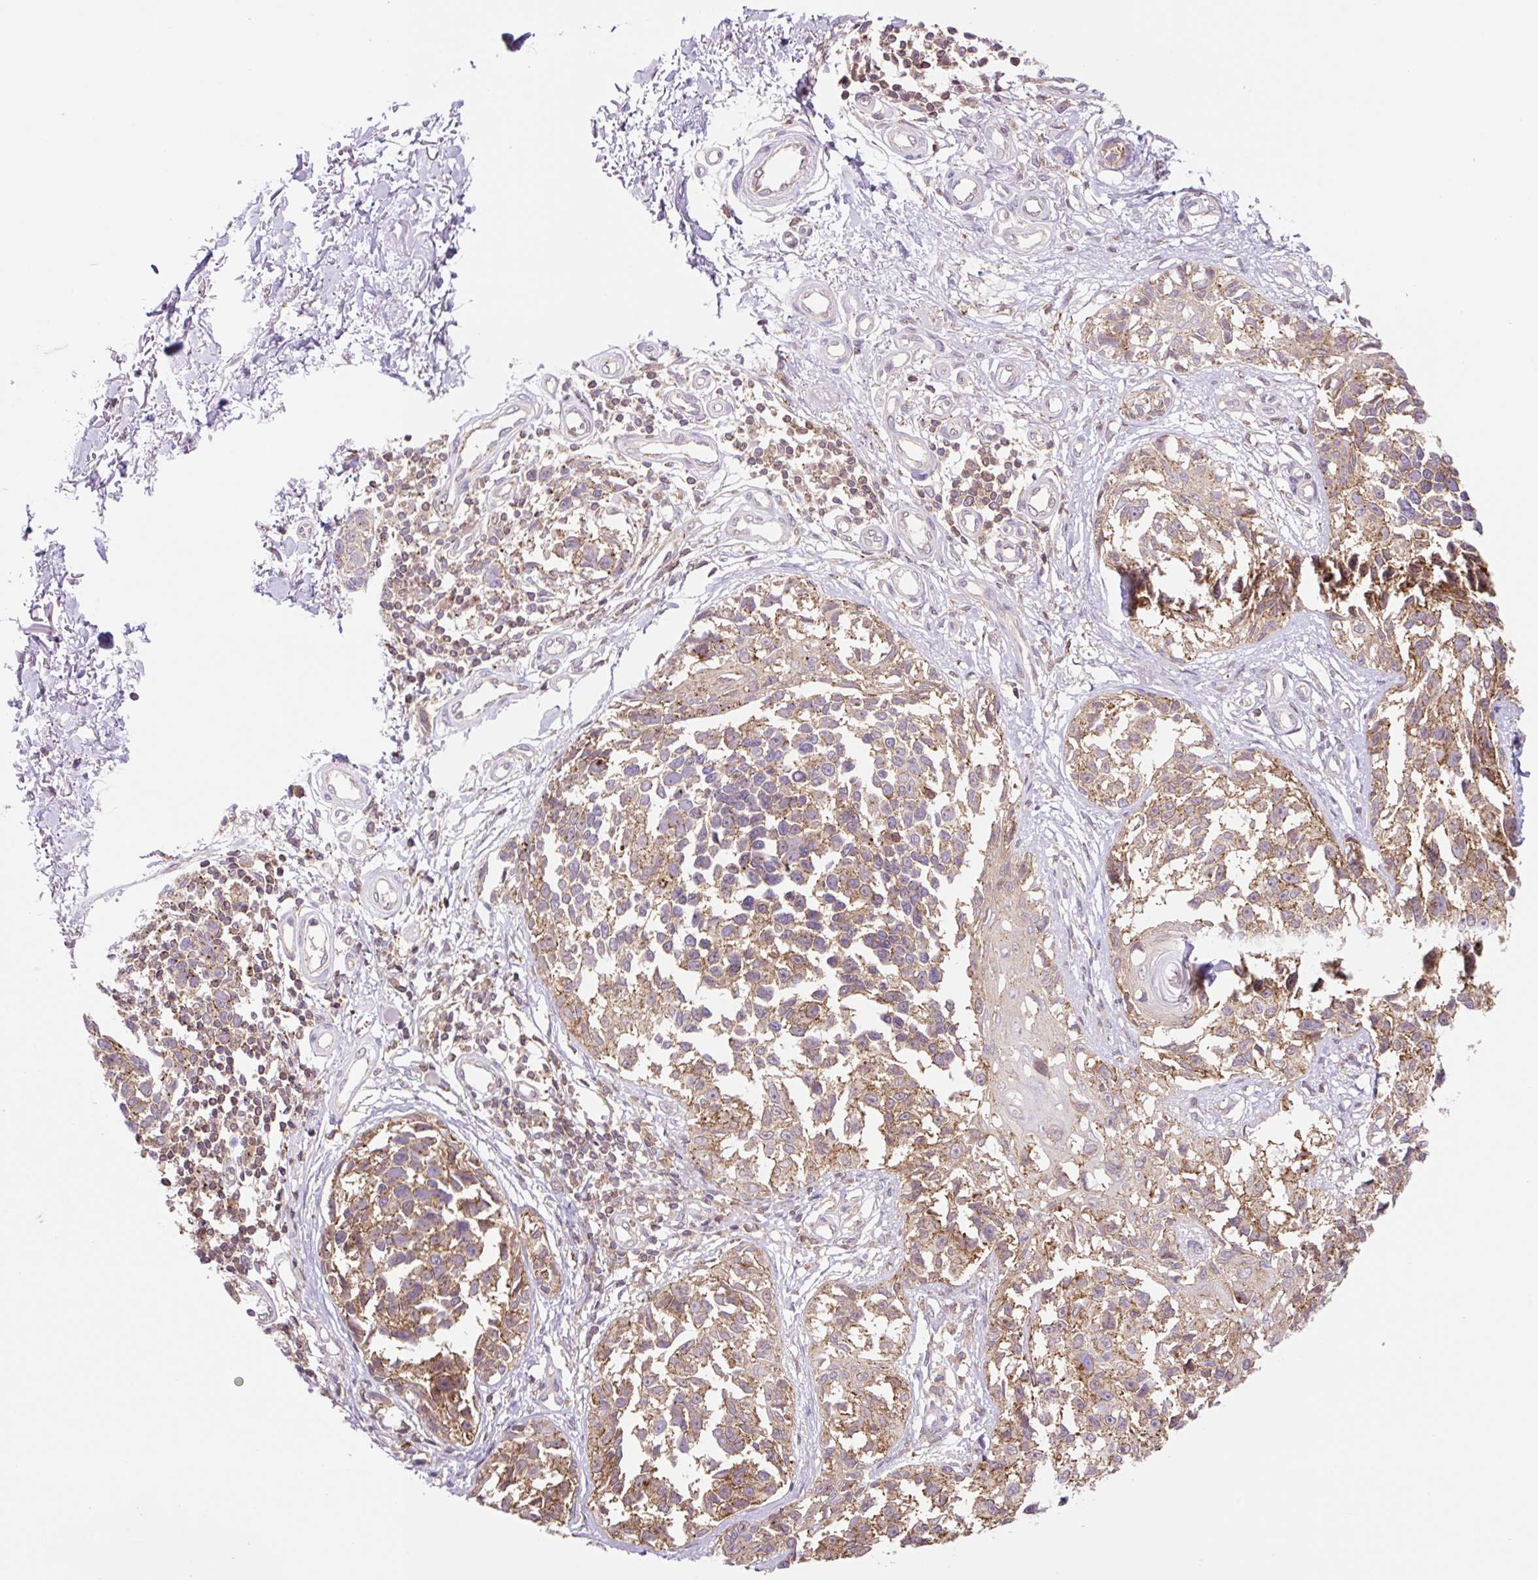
{"staining": {"intensity": "moderate", "quantity": ">75%", "location": "cytoplasmic/membranous"}, "tissue": "melanoma", "cell_type": "Tumor cells", "image_type": "cancer", "snomed": [{"axis": "morphology", "description": "Malignant melanoma, NOS"}, {"axis": "topography", "description": "Skin"}], "caption": "The histopathology image reveals immunohistochemical staining of melanoma. There is moderate cytoplasmic/membranous staining is seen in approximately >75% of tumor cells.", "gene": "VPS4A", "patient": {"sex": "male", "age": 73}}